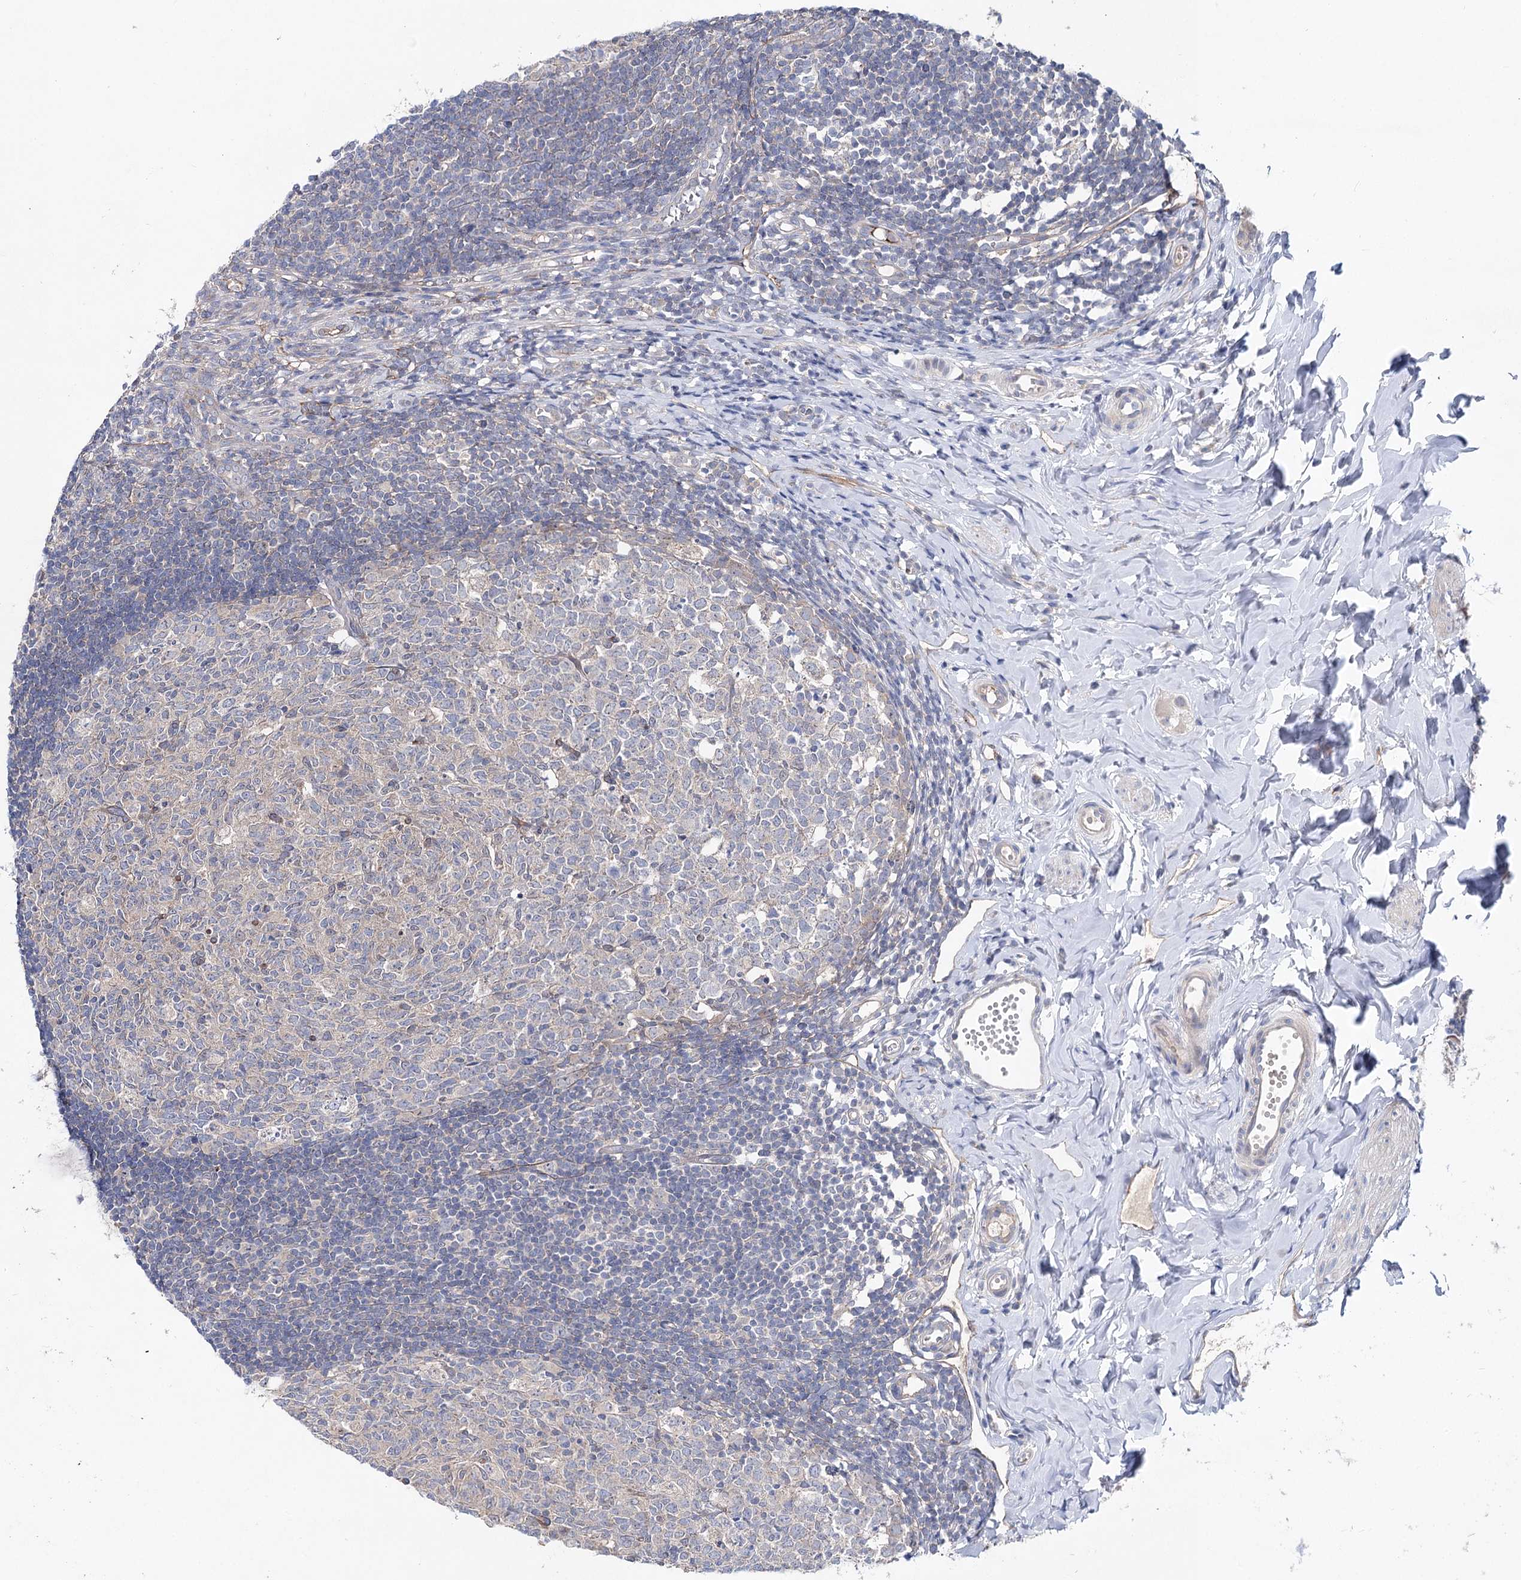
{"staining": {"intensity": "weak", "quantity": "<25%", "location": "cytoplasmic/membranous"}, "tissue": "appendix", "cell_type": "Glandular cells", "image_type": "normal", "snomed": [{"axis": "morphology", "description": "Normal tissue, NOS"}, {"axis": "topography", "description": "Appendix"}], "caption": "Immunohistochemistry micrograph of normal appendix: appendix stained with DAB demonstrates no significant protein staining in glandular cells. (DAB (3,3'-diaminobenzidine) immunohistochemistry, high magnification).", "gene": "LRRC14B", "patient": {"sex": "male", "age": 14}}